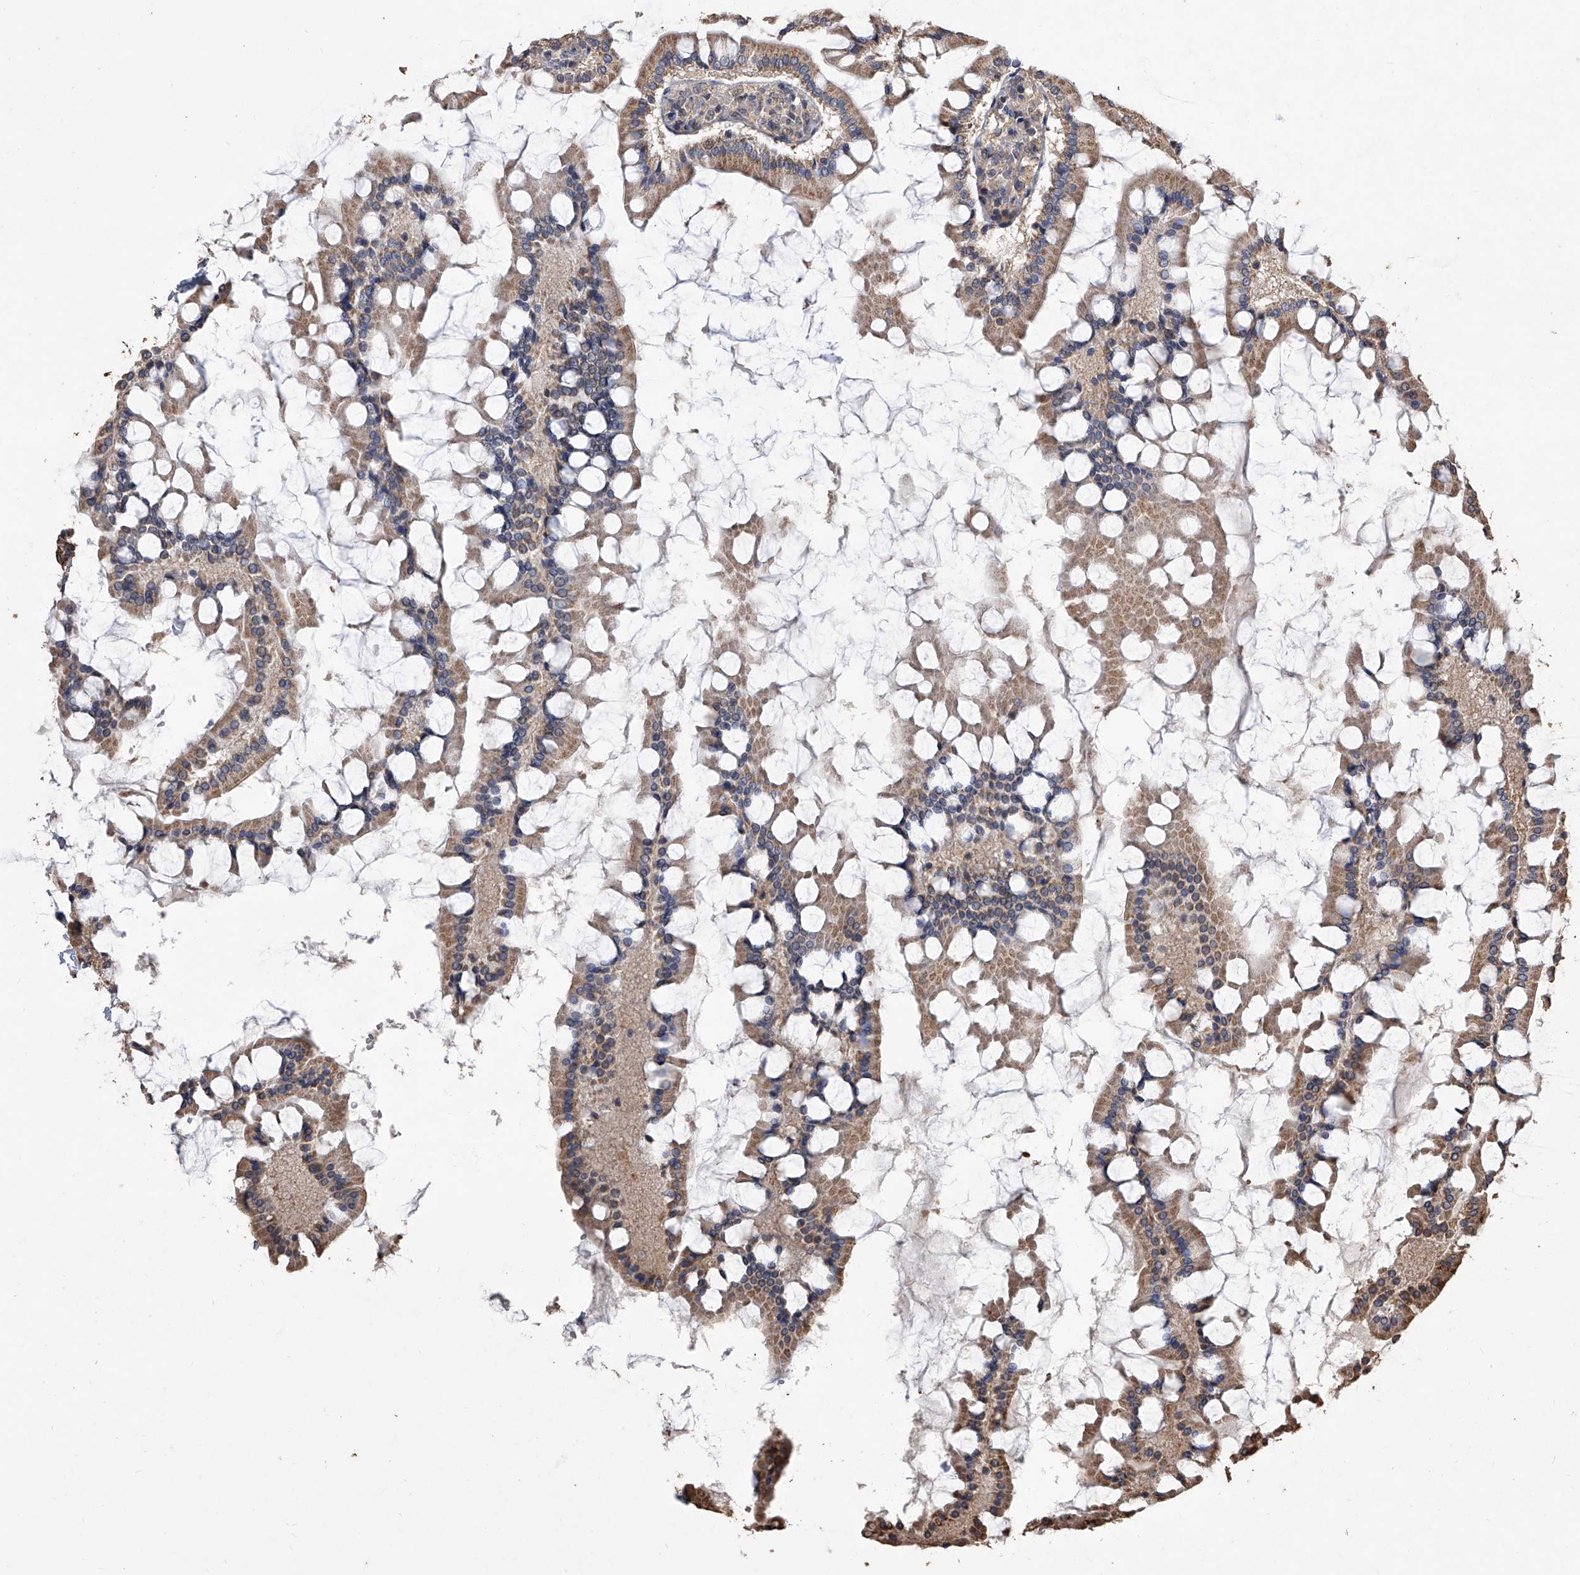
{"staining": {"intensity": "moderate", "quantity": ">75%", "location": "cytoplasmic/membranous"}, "tissue": "small intestine", "cell_type": "Glandular cells", "image_type": "normal", "snomed": [{"axis": "morphology", "description": "Normal tissue, NOS"}, {"axis": "topography", "description": "Small intestine"}], "caption": "Immunohistochemical staining of benign small intestine demonstrates medium levels of moderate cytoplasmic/membranous staining in approximately >75% of glandular cells.", "gene": "LTV1", "patient": {"sex": "male", "age": 41}}